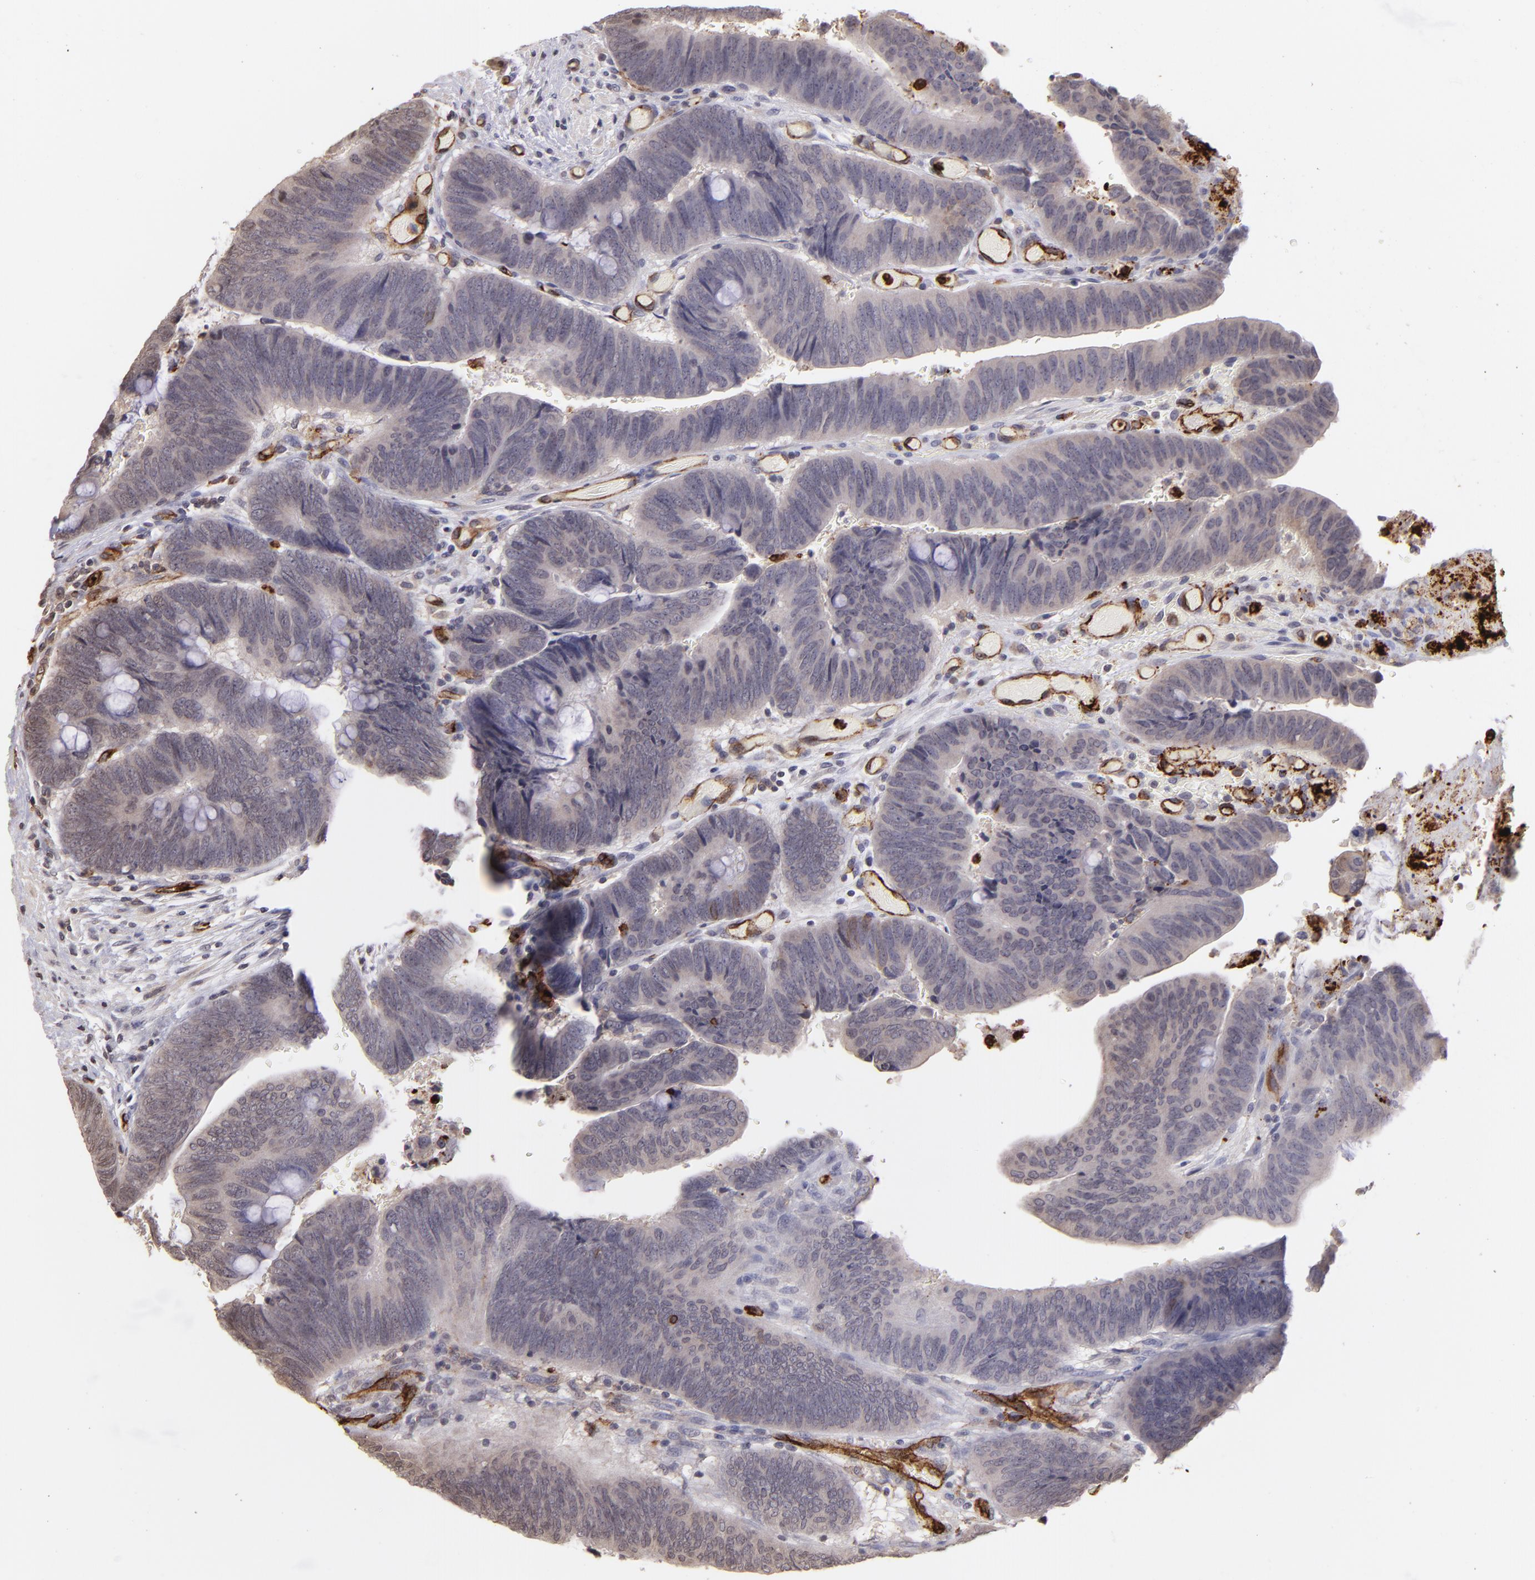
{"staining": {"intensity": "negative", "quantity": "none", "location": "none"}, "tissue": "colorectal cancer", "cell_type": "Tumor cells", "image_type": "cancer", "snomed": [{"axis": "morphology", "description": "Normal tissue, NOS"}, {"axis": "morphology", "description": "Adenocarcinoma, NOS"}, {"axis": "topography", "description": "Rectum"}], "caption": "Tumor cells are negative for brown protein staining in adenocarcinoma (colorectal).", "gene": "DYSF", "patient": {"sex": "male", "age": 92}}